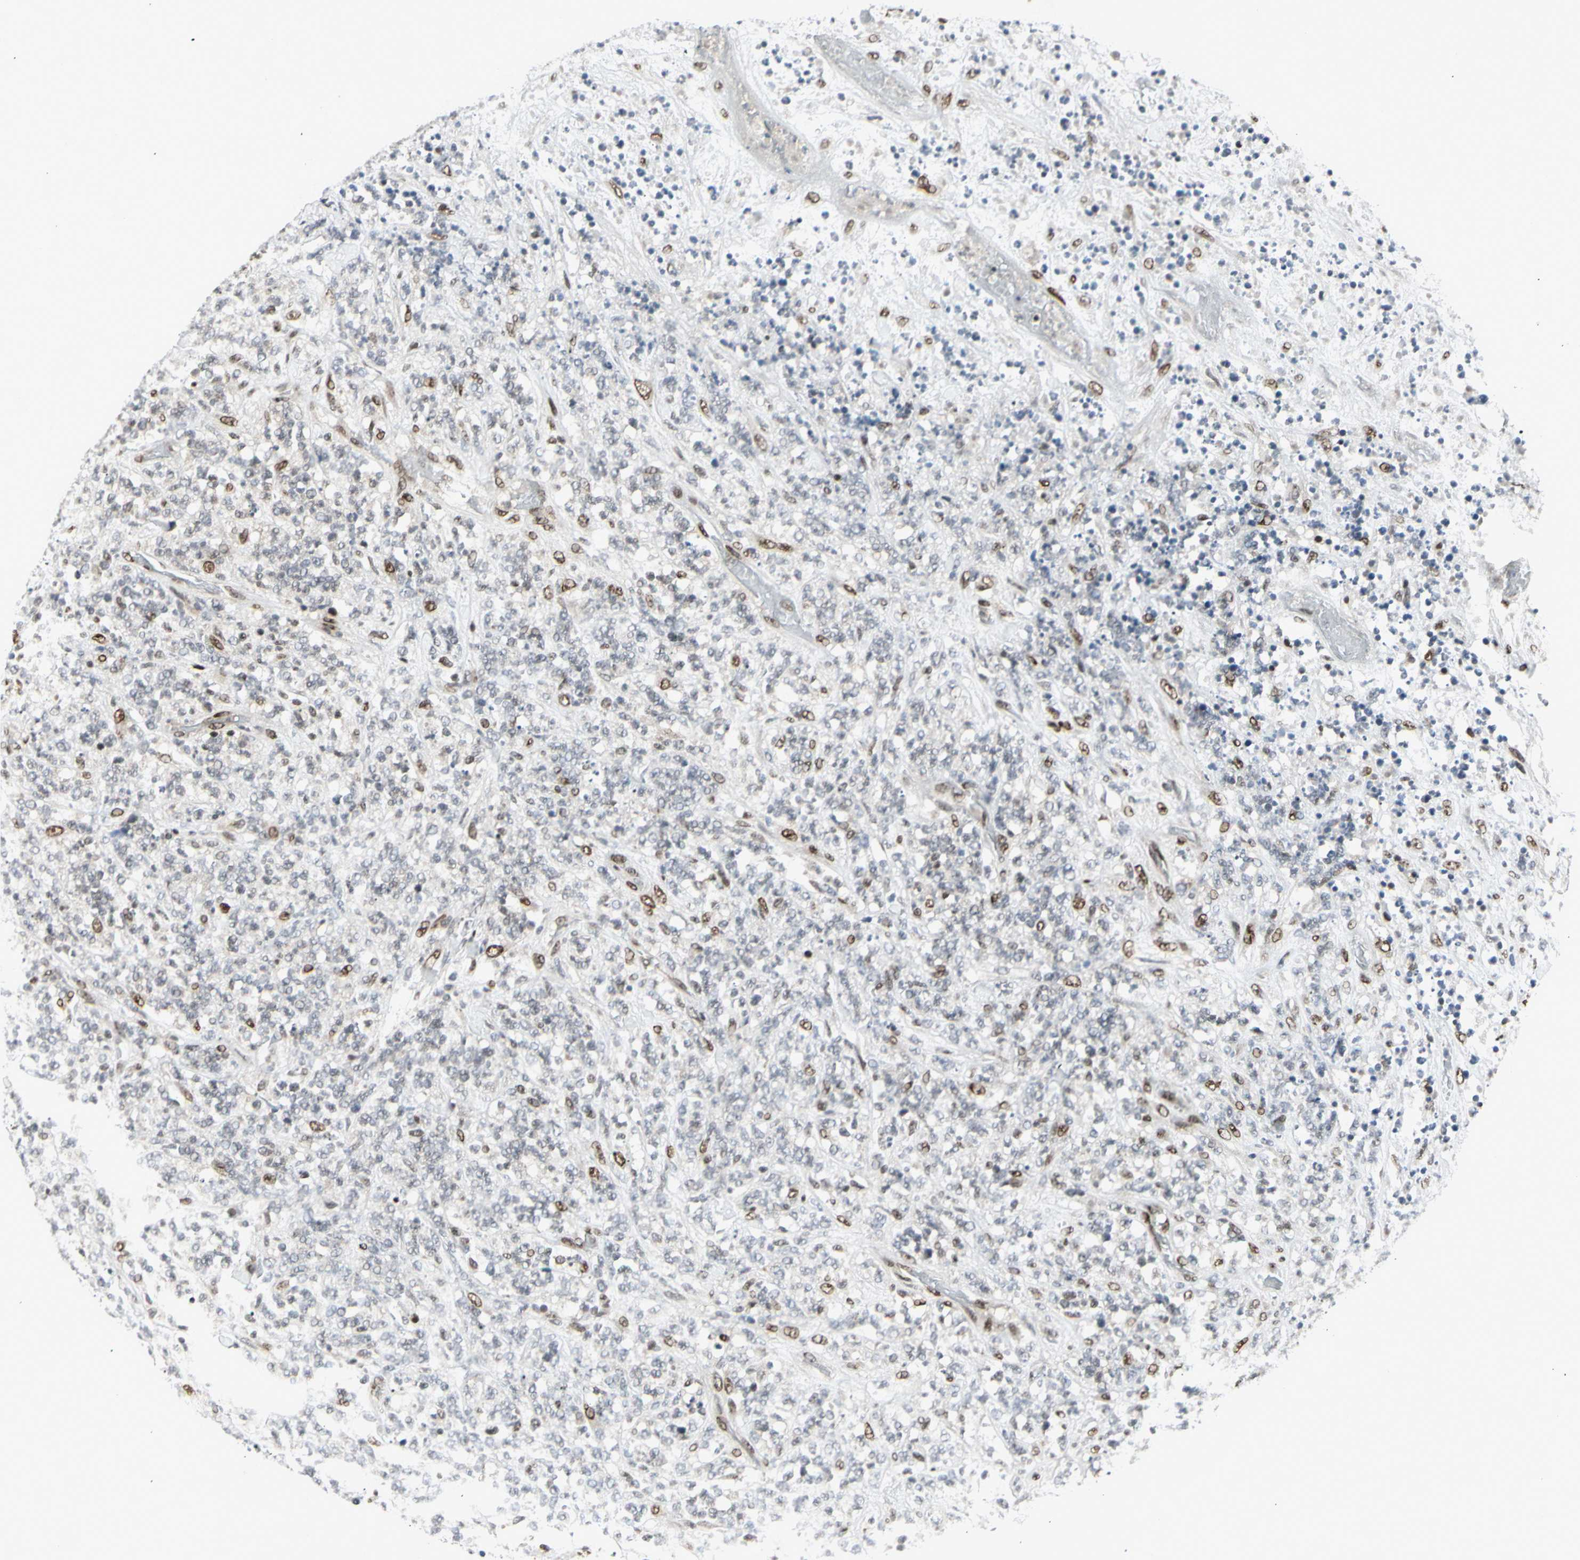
{"staining": {"intensity": "negative", "quantity": "none", "location": "none"}, "tissue": "lymphoma", "cell_type": "Tumor cells", "image_type": "cancer", "snomed": [{"axis": "morphology", "description": "Malignant lymphoma, non-Hodgkin's type, High grade"}, {"axis": "topography", "description": "Soft tissue"}], "caption": "DAB immunohistochemical staining of human lymphoma reveals no significant staining in tumor cells. (Stains: DAB (3,3'-diaminobenzidine) immunohistochemistry with hematoxylin counter stain, Microscopy: brightfield microscopy at high magnification).", "gene": "FOXJ2", "patient": {"sex": "male", "age": 18}}